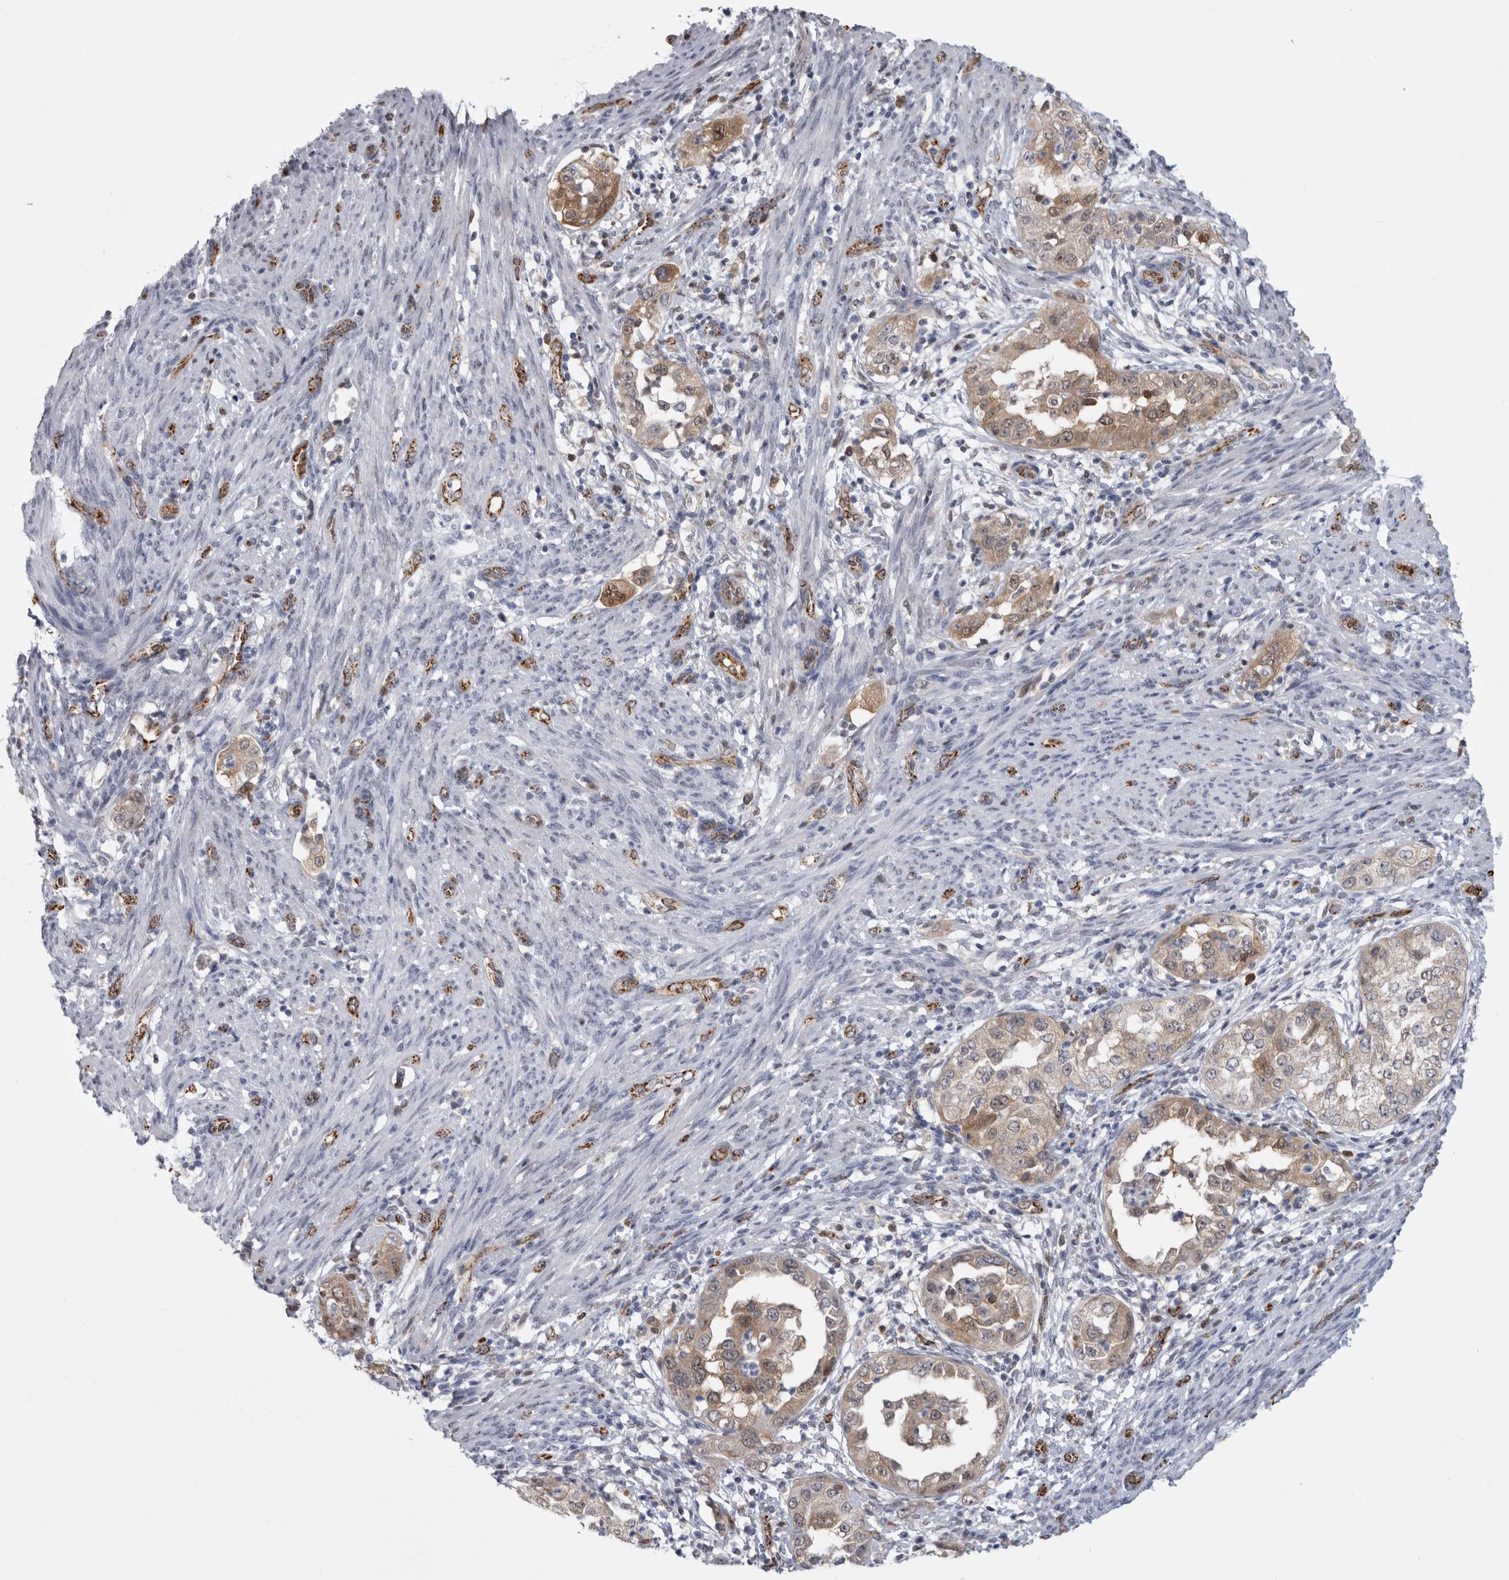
{"staining": {"intensity": "weak", "quantity": ">75%", "location": "cytoplasmic/membranous"}, "tissue": "endometrial cancer", "cell_type": "Tumor cells", "image_type": "cancer", "snomed": [{"axis": "morphology", "description": "Adenocarcinoma, NOS"}, {"axis": "topography", "description": "Endometrium"}], "caption": "A photomicrograph showing weak cytoplasmic/membranous expression in approximately >75% of tumor cells in adenocarcinoma (endometrial), as visualized by brown immunohistochemical staining.", "gene": "ACOT7", "patient": {"sex": "female", "age": 85}}